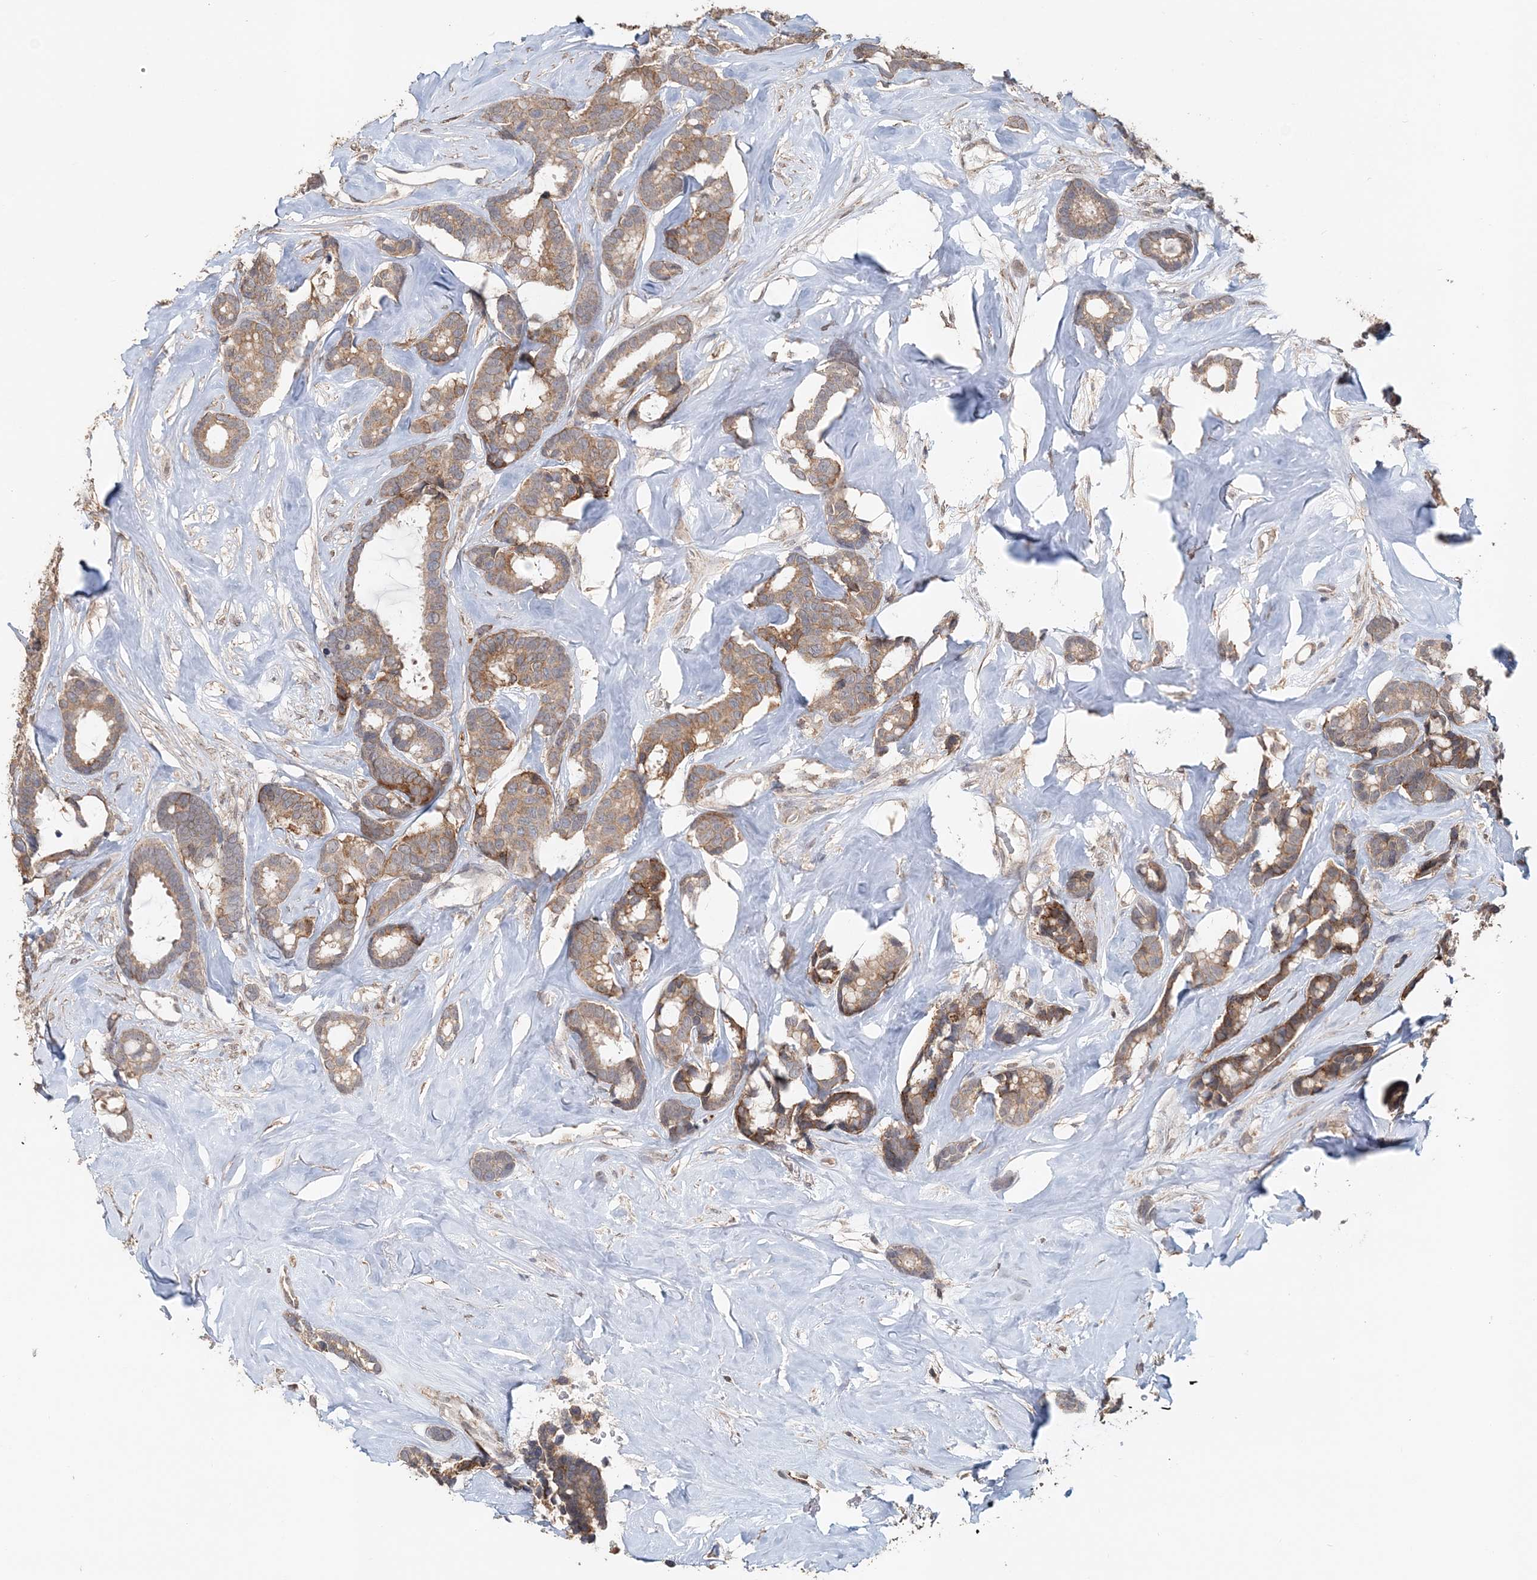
{"staining": {"intensity": "moderate", "quantity": ">75%", "location": "cytoplasmic/membranous"}, "tissue": "breast cancer", "cell_type": "Tumor cells", "image_type": "cancer", "snomed": [{"axis": "morphology", "description": "Duct carcinoma"}, {"axis": "topography", "description": "Breast"}], "caption": "A high-resolution histopathology image shows immunohistochemistry staining of invasive ductal carcinoma (breast), which shows moderate cytoplasmic/membranous staining in about >75% of tumor cells.", "gene": "FBXO38", "patient": {"sex": "female", "age": 87}}